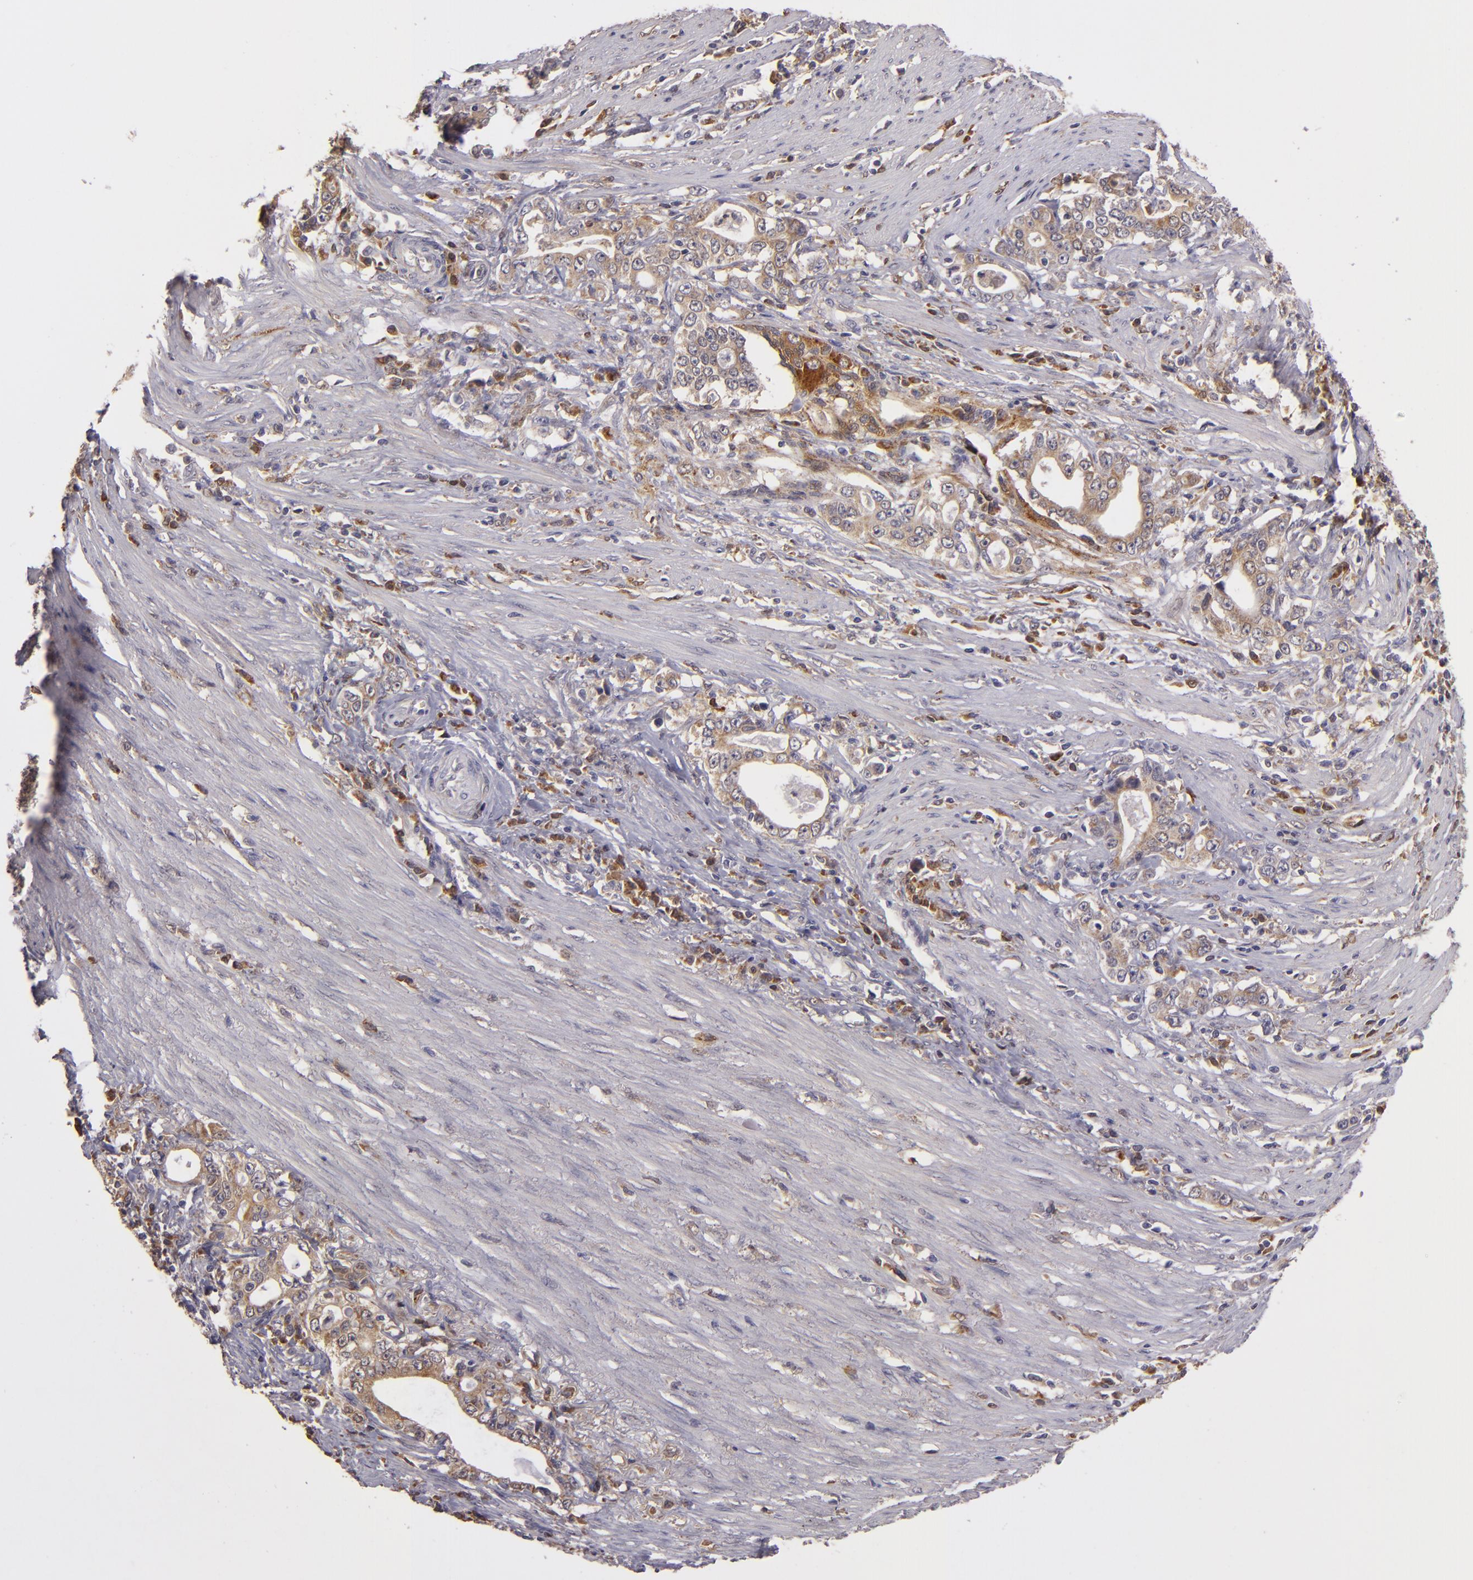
{"staining": {"intensity": "moderate", "quantity": ">75%", "location": "cytoplasmic/membranous"}, "tissue": "stomach cancer", "cell_type": "Tumor cells", "image_type": "cancer", "snomed": [{"axis": "morphology", "description": "Adenocarcinoma, NOS"}, {"axis": "topography", "description": "Stomach, lower"}], "caption": "Human adenocarcinoma (stomach) stained for a protein (brown) shows moderate cytoplasmic/membranous positive positivity in about >75% of tumor cells.", "gene": "FHIT", "patient": {"sex": "female", "age": 72}}